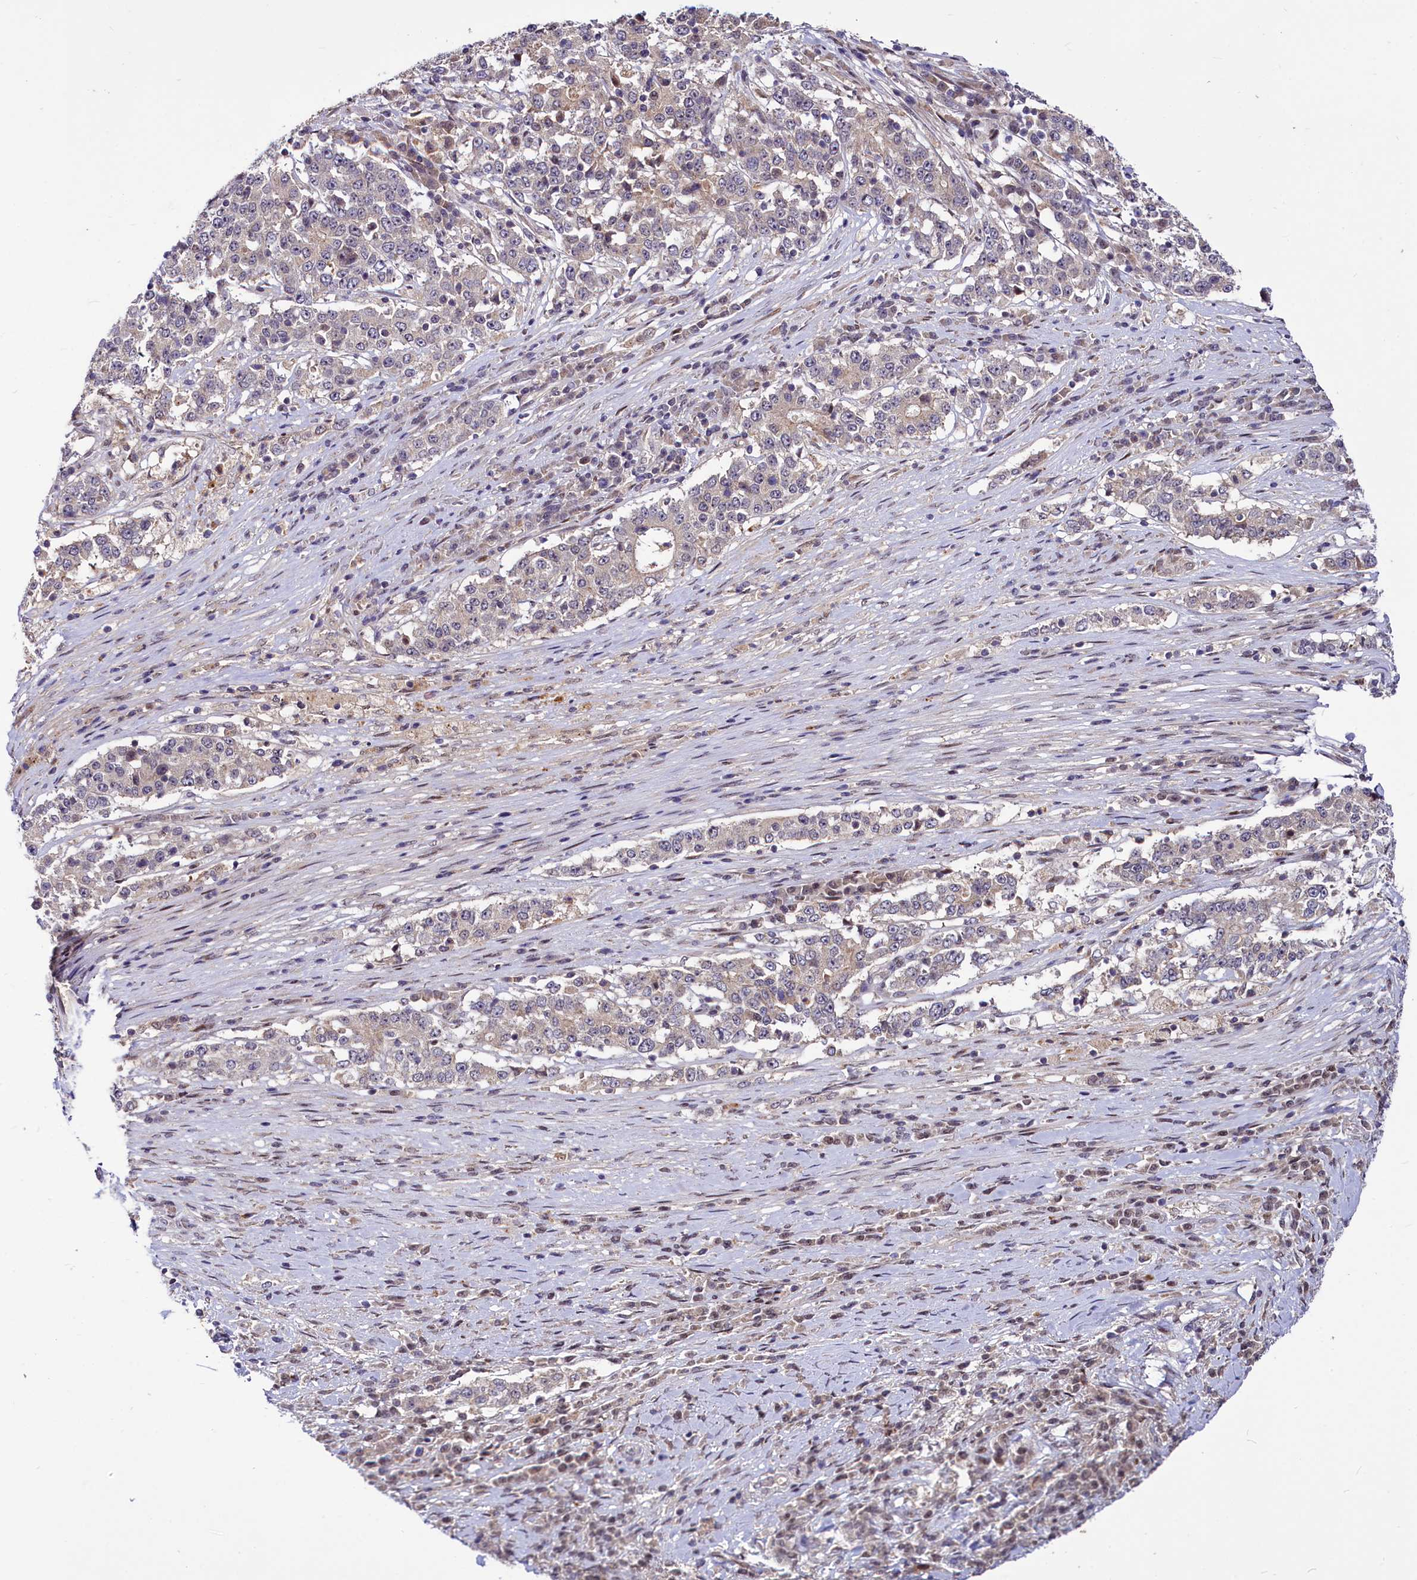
{"staining": {"intensity": "weak", "quantity": "<25%", "location": "cytoplasmic/membranous"}, "tissue": "stomach cancer", "cell_type": "Tumor cells", "image_type": "cancer", "snomed": [{"axis": "morphology", "description": "Adenocarcinoma, NOS"}, {"axis": "topography", "description": "Stomach"}], "caption": "The image reveals no significant positivity in tumor cells of stomach adenocarcinoma. (Immunohistochemistry (ihc), brightfield microscopy, high magnification).", "gene": "MAML2", "patient": {"sex": "male", "age": 59}}